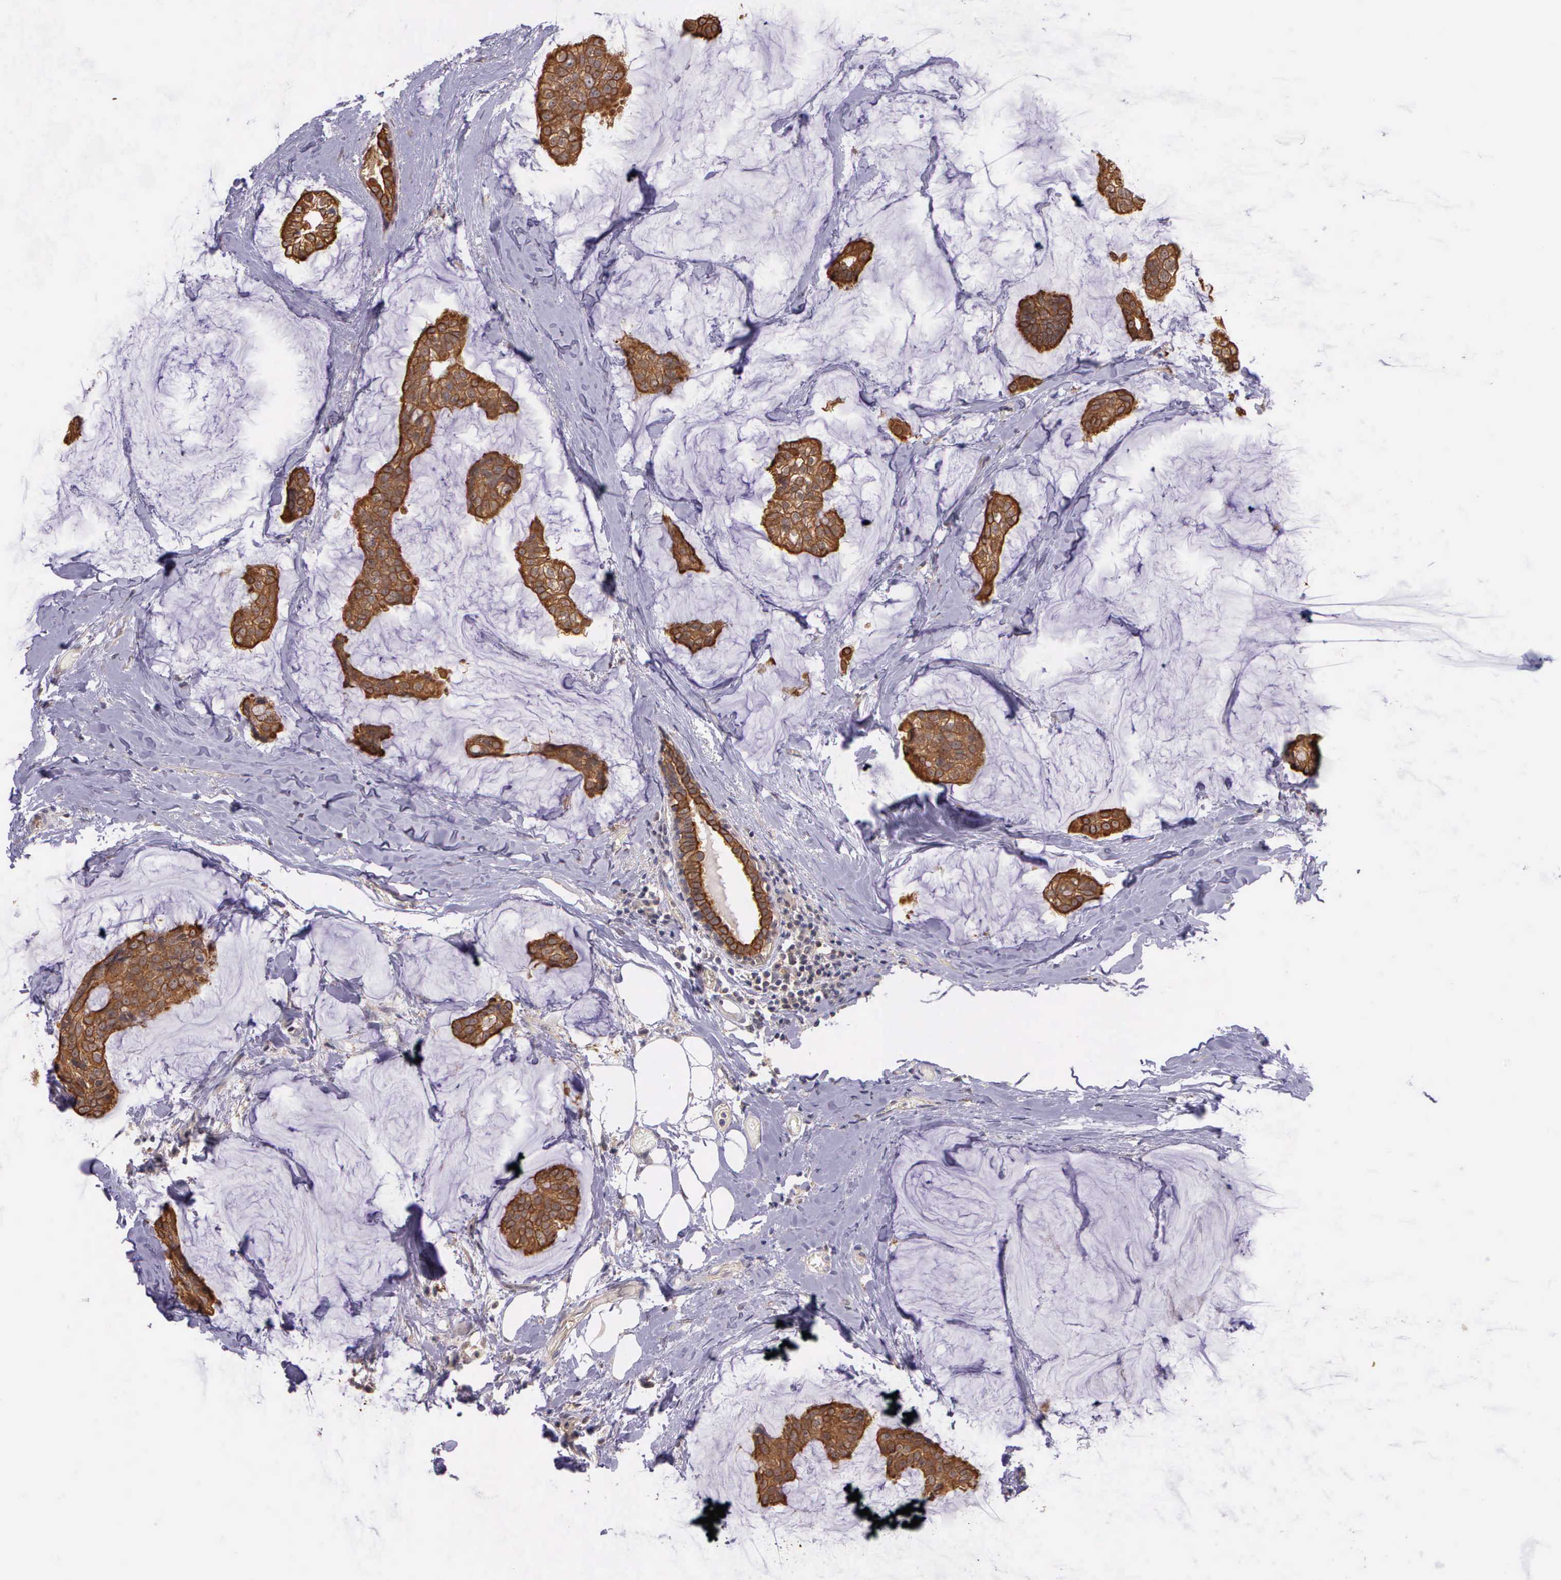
{"staining": {"intensity": "moderate", "quantity": ">75%", "location": "cytoplasmic/membranous"}, "tissue": "breast cancer", "cell_type": "Tumor cells", "image_type": "cancer", "snomed": [{"axis": "morphology", "description": "Duct carcinoma"}, {"axis": "topography", "description": "Breast"}], "caption": "A brown stain shows moderate cytoplasmic/membranous staining of a protein in human intraductal carcinoma (breast) tumor cells. (DAB IHC with brightfield microscopy, high magnification).", "gene": "IGBP1", "patient": {"sex": "female", "age": 93}}